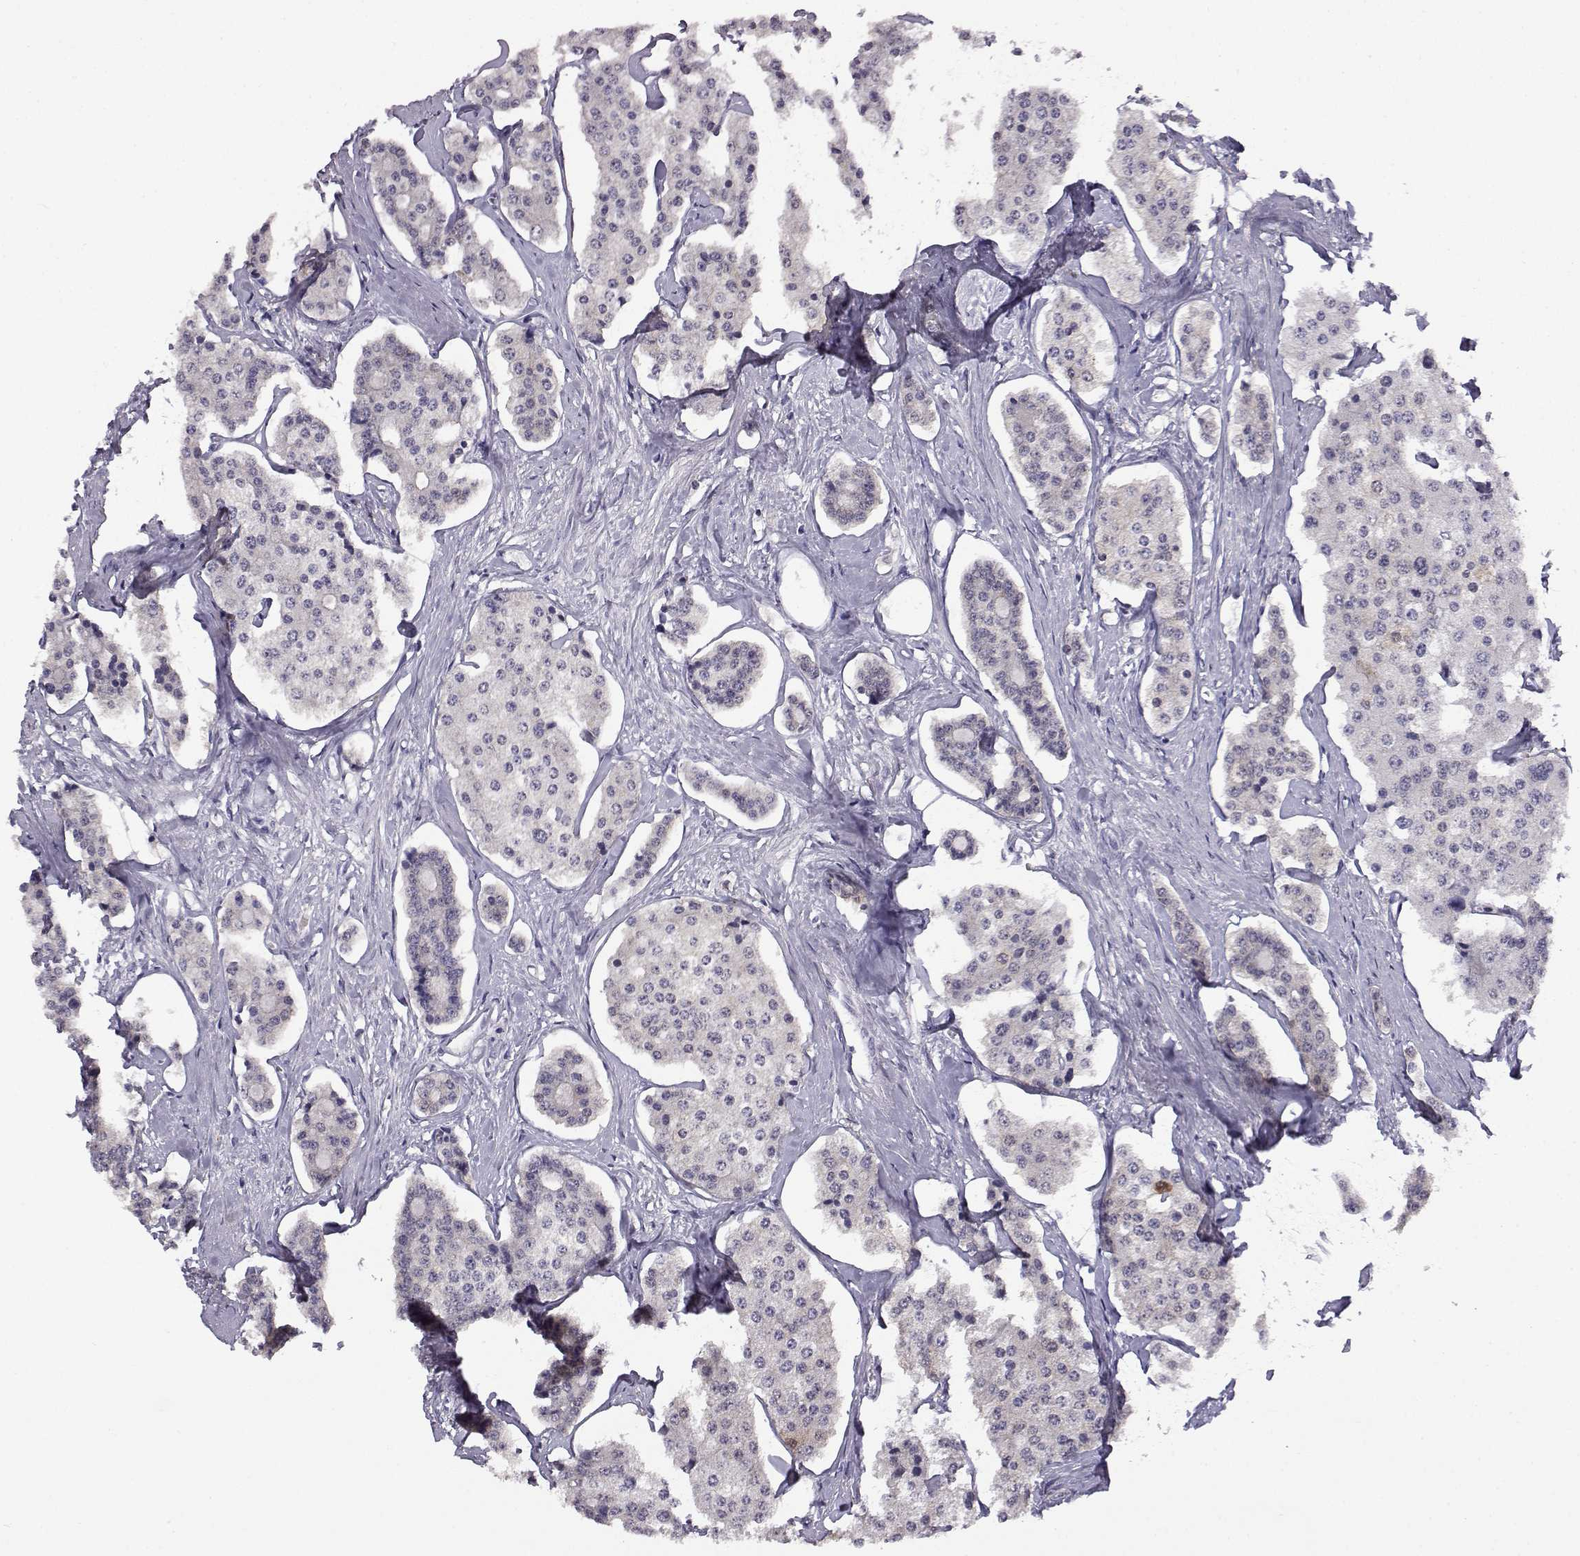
{"staining": {"intensity": "weak", "quantity": "<25%", "location": "cytoplasmic/membranous,nuclear"}, "tissue": "carcinoid", "cell_type": "Tumor cells", "image_type": "cancer", "snomed": [{"axis": "morphology", "description": "Carcinoid, malignant, NOS"}, {"axis": "topography", "description": "Small intestine"}], "caption": "Immunohistochemistry (IHC) histopathology image of carcinoid stained for a protein (brown), which exhibits no positivity in tumor cells.", "gene": "AKR1B1", "patient": {"sex": "female", "age": 65}}